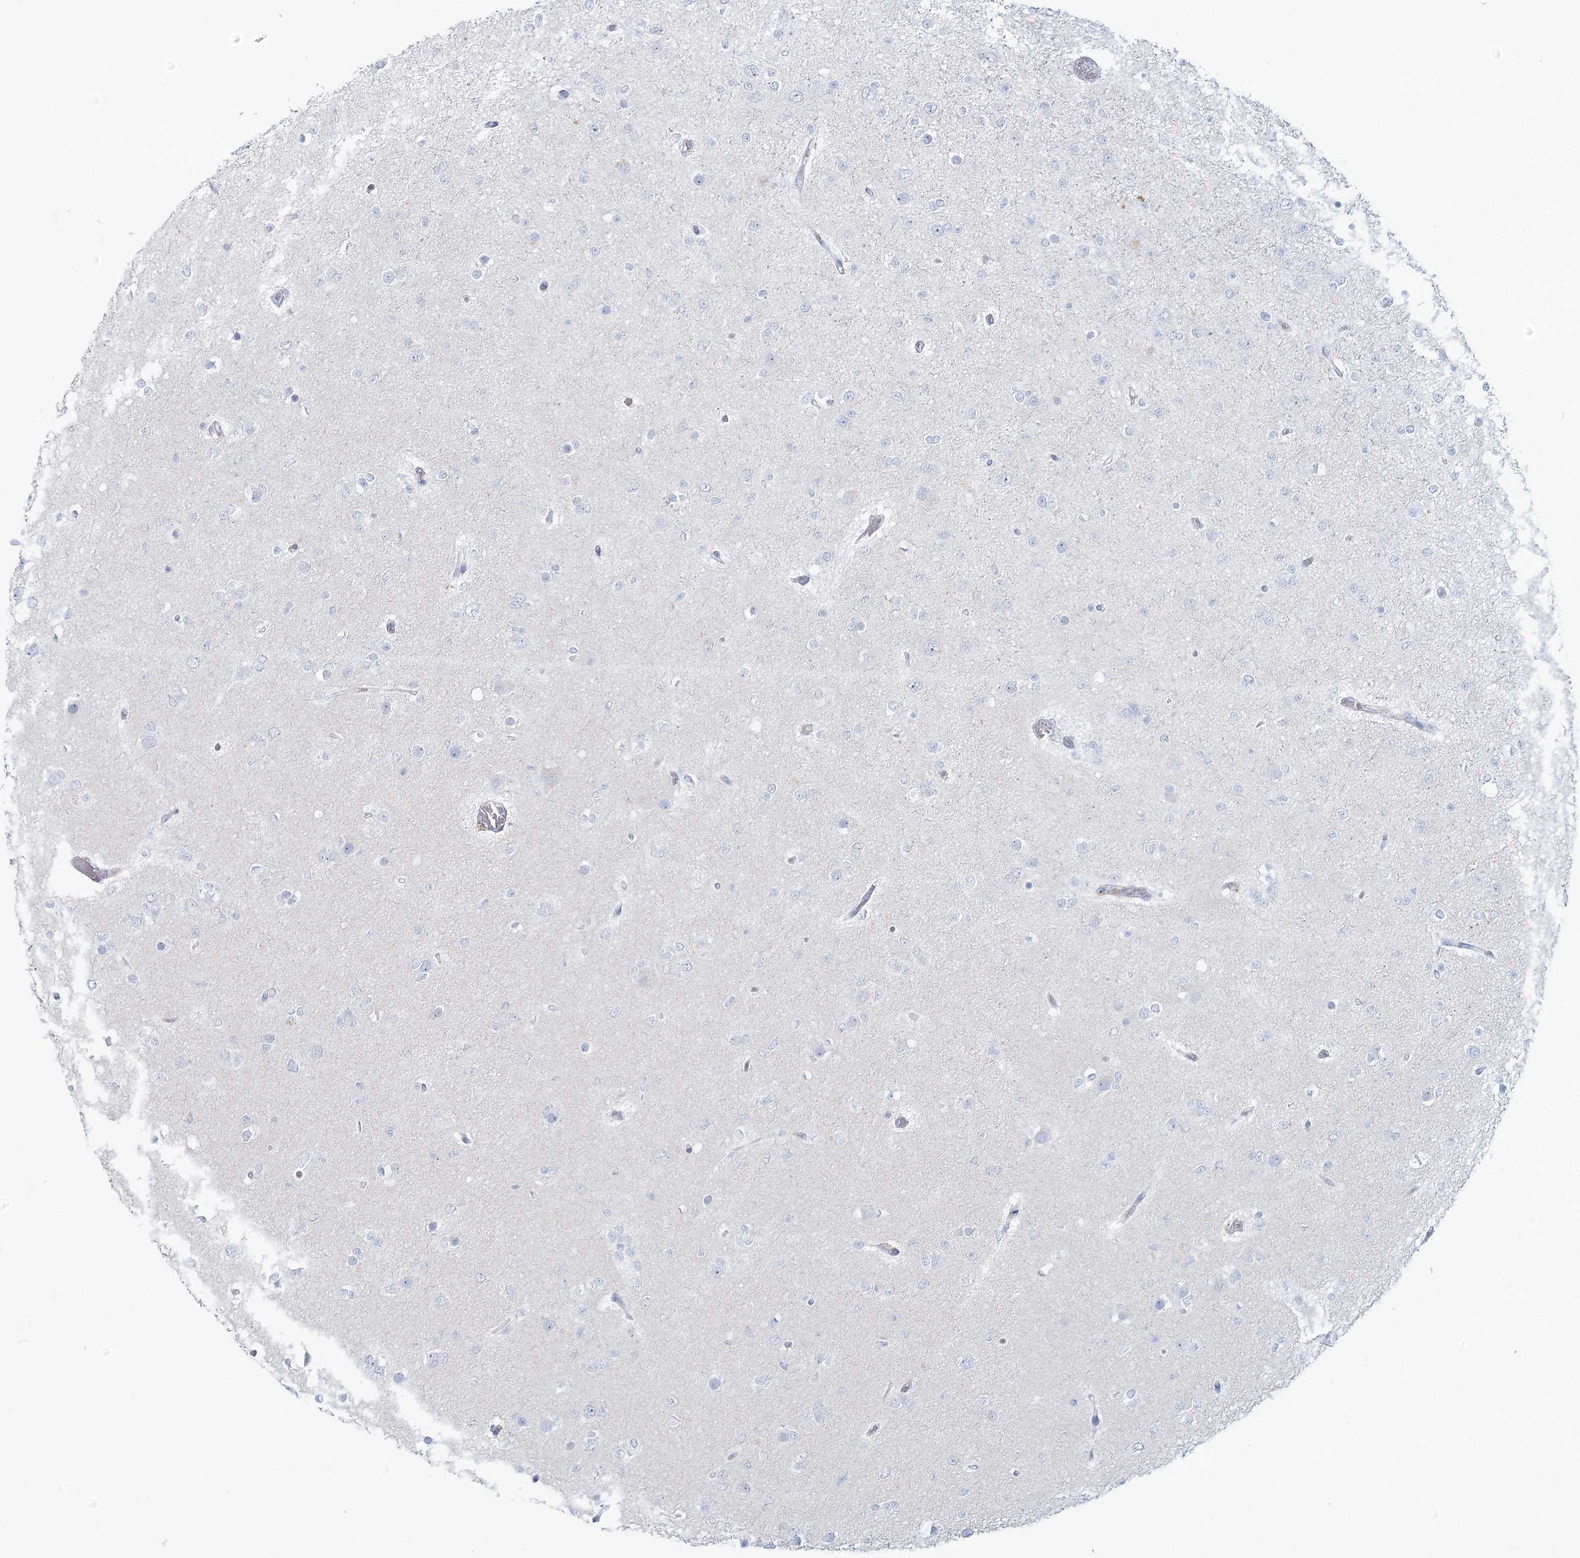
{"staining": {"intensity": "negative", "quantity": "none", "location": "none"}, "tissue": "glioma", "cell_type": "Tumor cells", "image_type": "cancer", "snomed": [{"axis": "morphology", "description": "Glioma, malignant, Low grade"}, {"axis": "topography", "description": "Brain"}], "caption": "Malignant glioma (low-grade) was stained to show a protein in brown. There is no significant positivity in tumor cells. Brightfield microscopy of IHC stained with DAB (brown) and hematoxylin (blue), captured at high magnification.", "gene": "BPHL", "patient": {"sex": "female", "age": 22}}